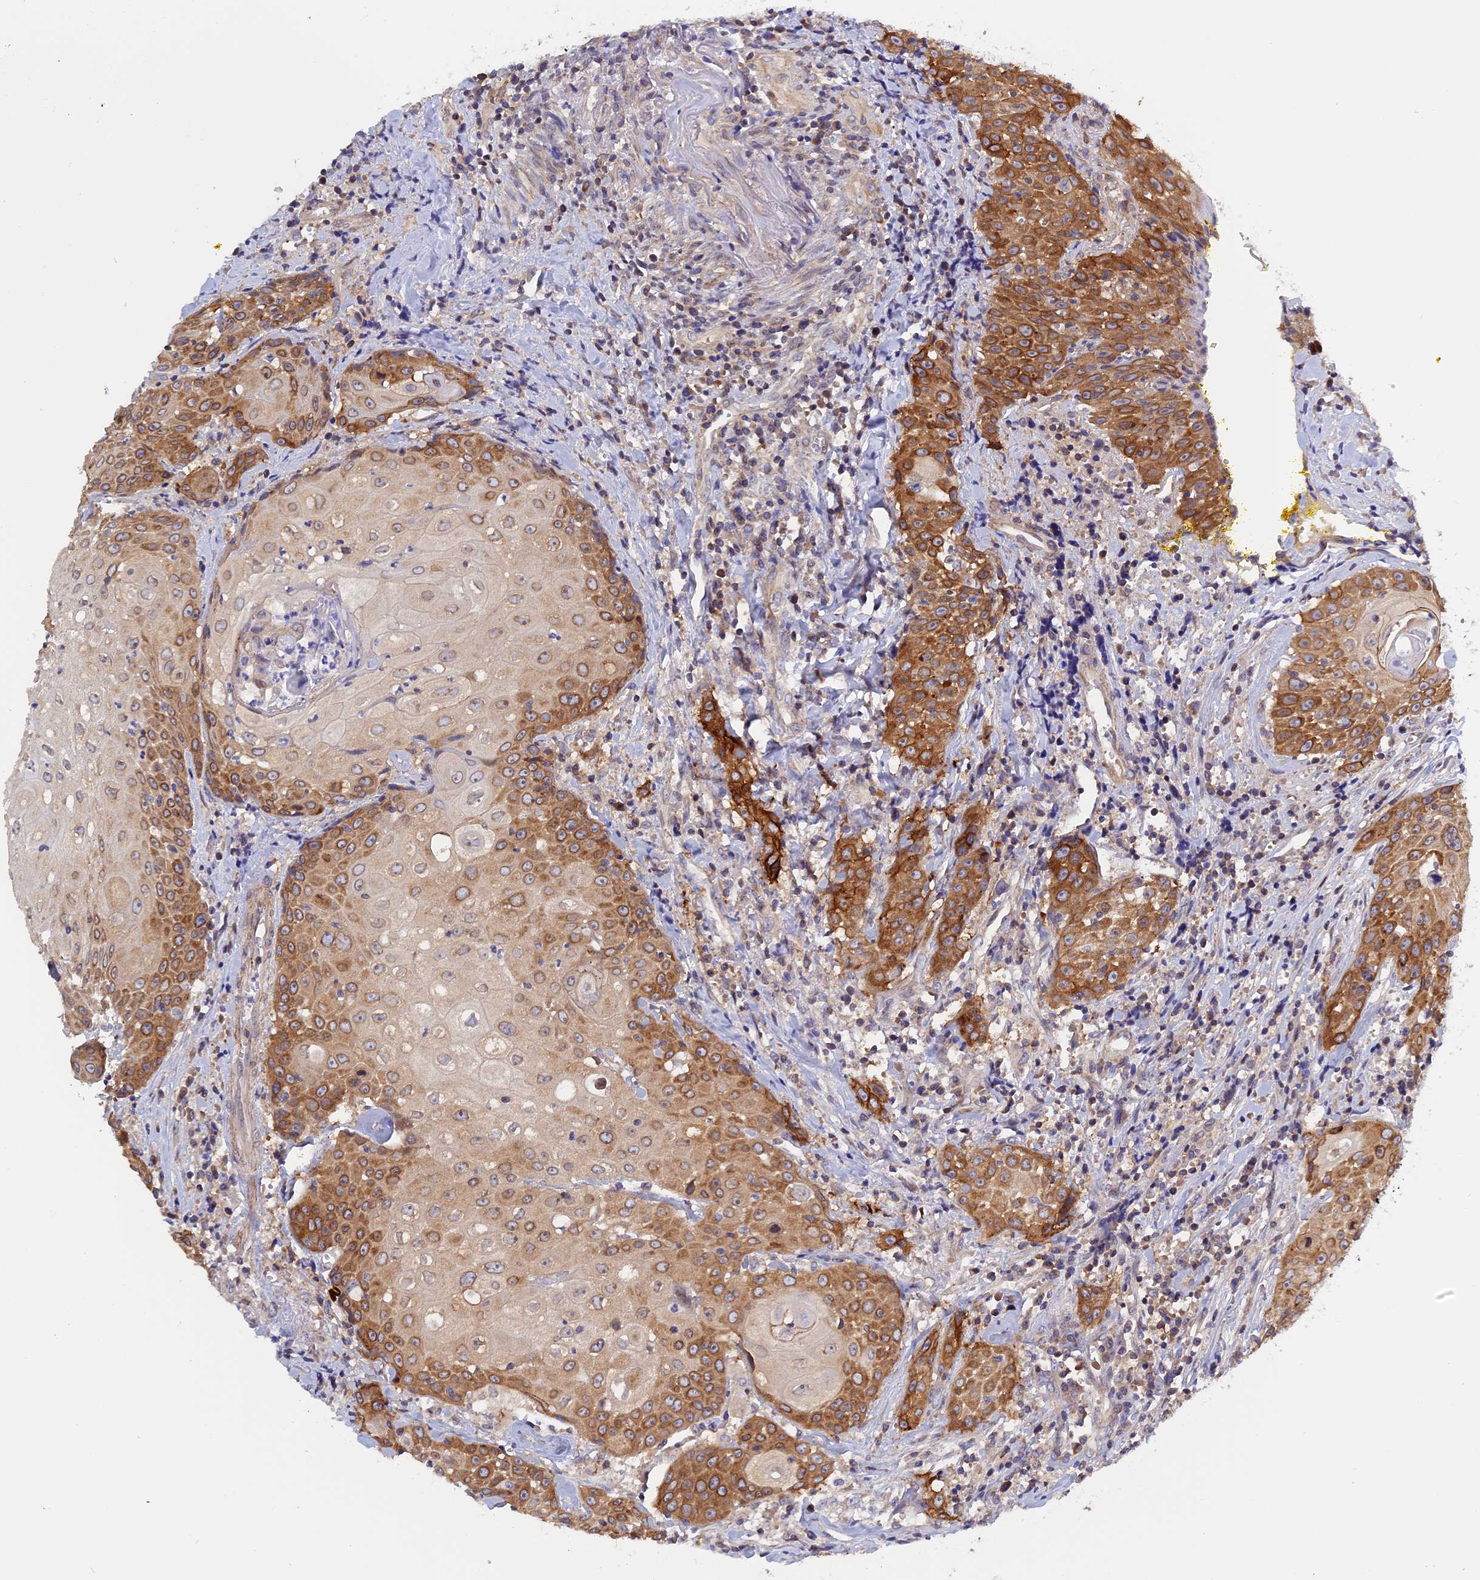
{"staining": {"intensity": "strong", "quantity": ">75%", "location": "cytoplasmic/membranous"}, "tissue": "head and neck cancer", "cell_type": "Tumor cells", "image_type": "cancer", "snomed": [{"axis": "morphology", "description": "Squamous cell carcinoma, NOS"}, {"axis": "topography", "description": "Oral tissue"}, {"axis": "topography", "description": "Head-Neck"}], "caption": "An immunohistochemistry (IHC) image of tumor tissue is shown. Protein staining in brown labels strong cytoplasmic/membranous positivity in squamous cell carcinoma (head and neck) within tumor cells.", "gene": "NAA10", "patient": {"sex": "female", "age": 82}}